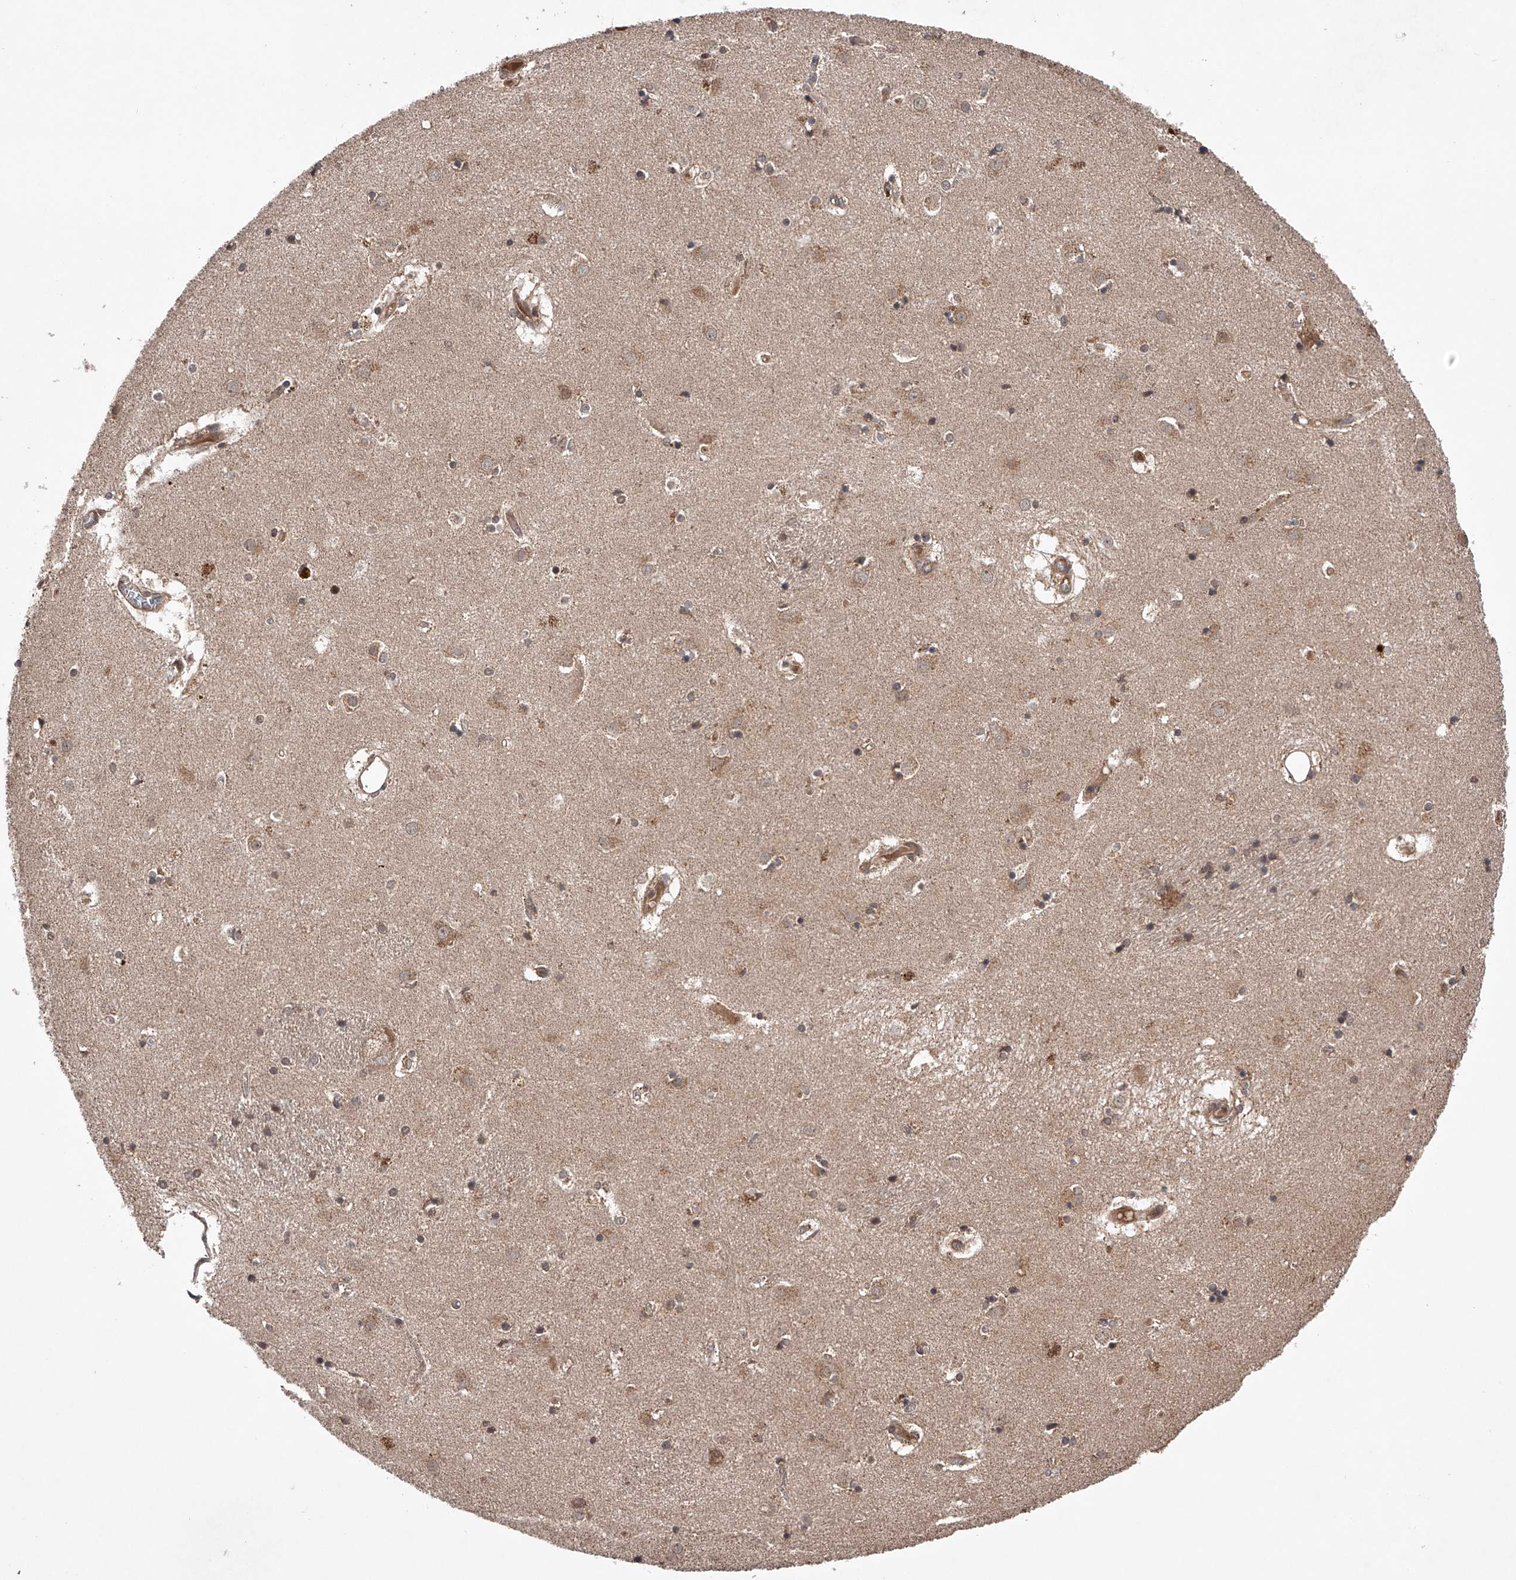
{"staining": {"intensity": "moderate", "quantity": "<25%", "location": "cytoplasmic/membranous,nuclear"}, "tissue": "caudate", "cell_type": "Glial cells", "image_type": "normal", "snomed": [{"axis": "morphology", "description": "Normal tissue, NOS"}, {"axis": "topography", "description": "Lateral ventricle wall"}], "caption": "A low amount of moderate cytoplasmic/membranous,nuclear positivity is appreciated in approximately <25% of glial cells in benign caudate. The staining is performed using DAB (3,3'-diaminobenzidine) brown chromogen to label protein expression. The nuclei are counter-stained blue using hematoxylin.", "gene": "MAP3K11", "patient": {"sex": "male", "age": 70}}